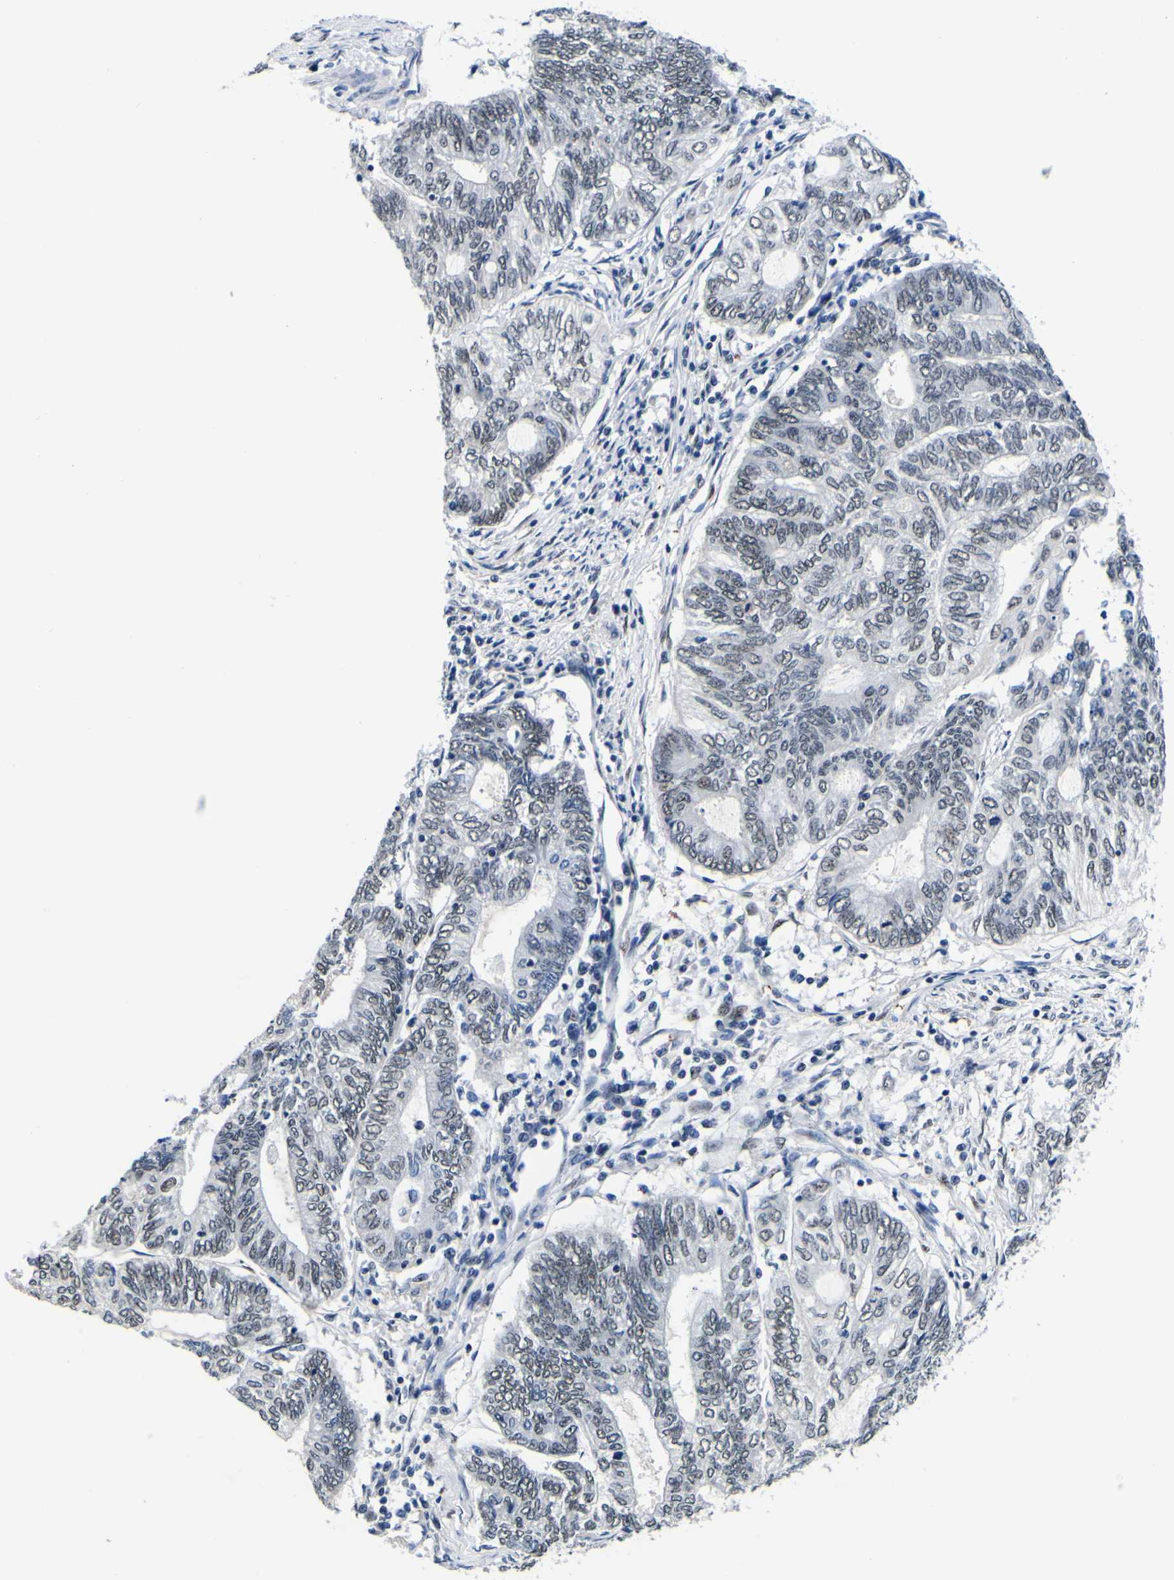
{"staining": {"intensity": "weak", "quantity": "<25%", "location": "nuclear"}, "tissue": "endometrial cancer", "cell_type": "Tumor cells", "image_type": "cancer", "snomed": [{"axis": "morphology", "description": "Adenocarcinoma, NOS"}, {"axis": "topography", "description": "Uterus"}, {"axis": "topography", "description": "Endometrium"}], "caption": "Immunohistochemistry image of endometrial cancer stained for a protein (brown), which exhibits no positivity in tumor cells. Brightfield microscopy of immunohistochemistry stained with DAB (brown) and hematoxylin (blue), captured at high magnification.", "gene": "CUL4B", "patient": {"sex": "female", "age": 70}}